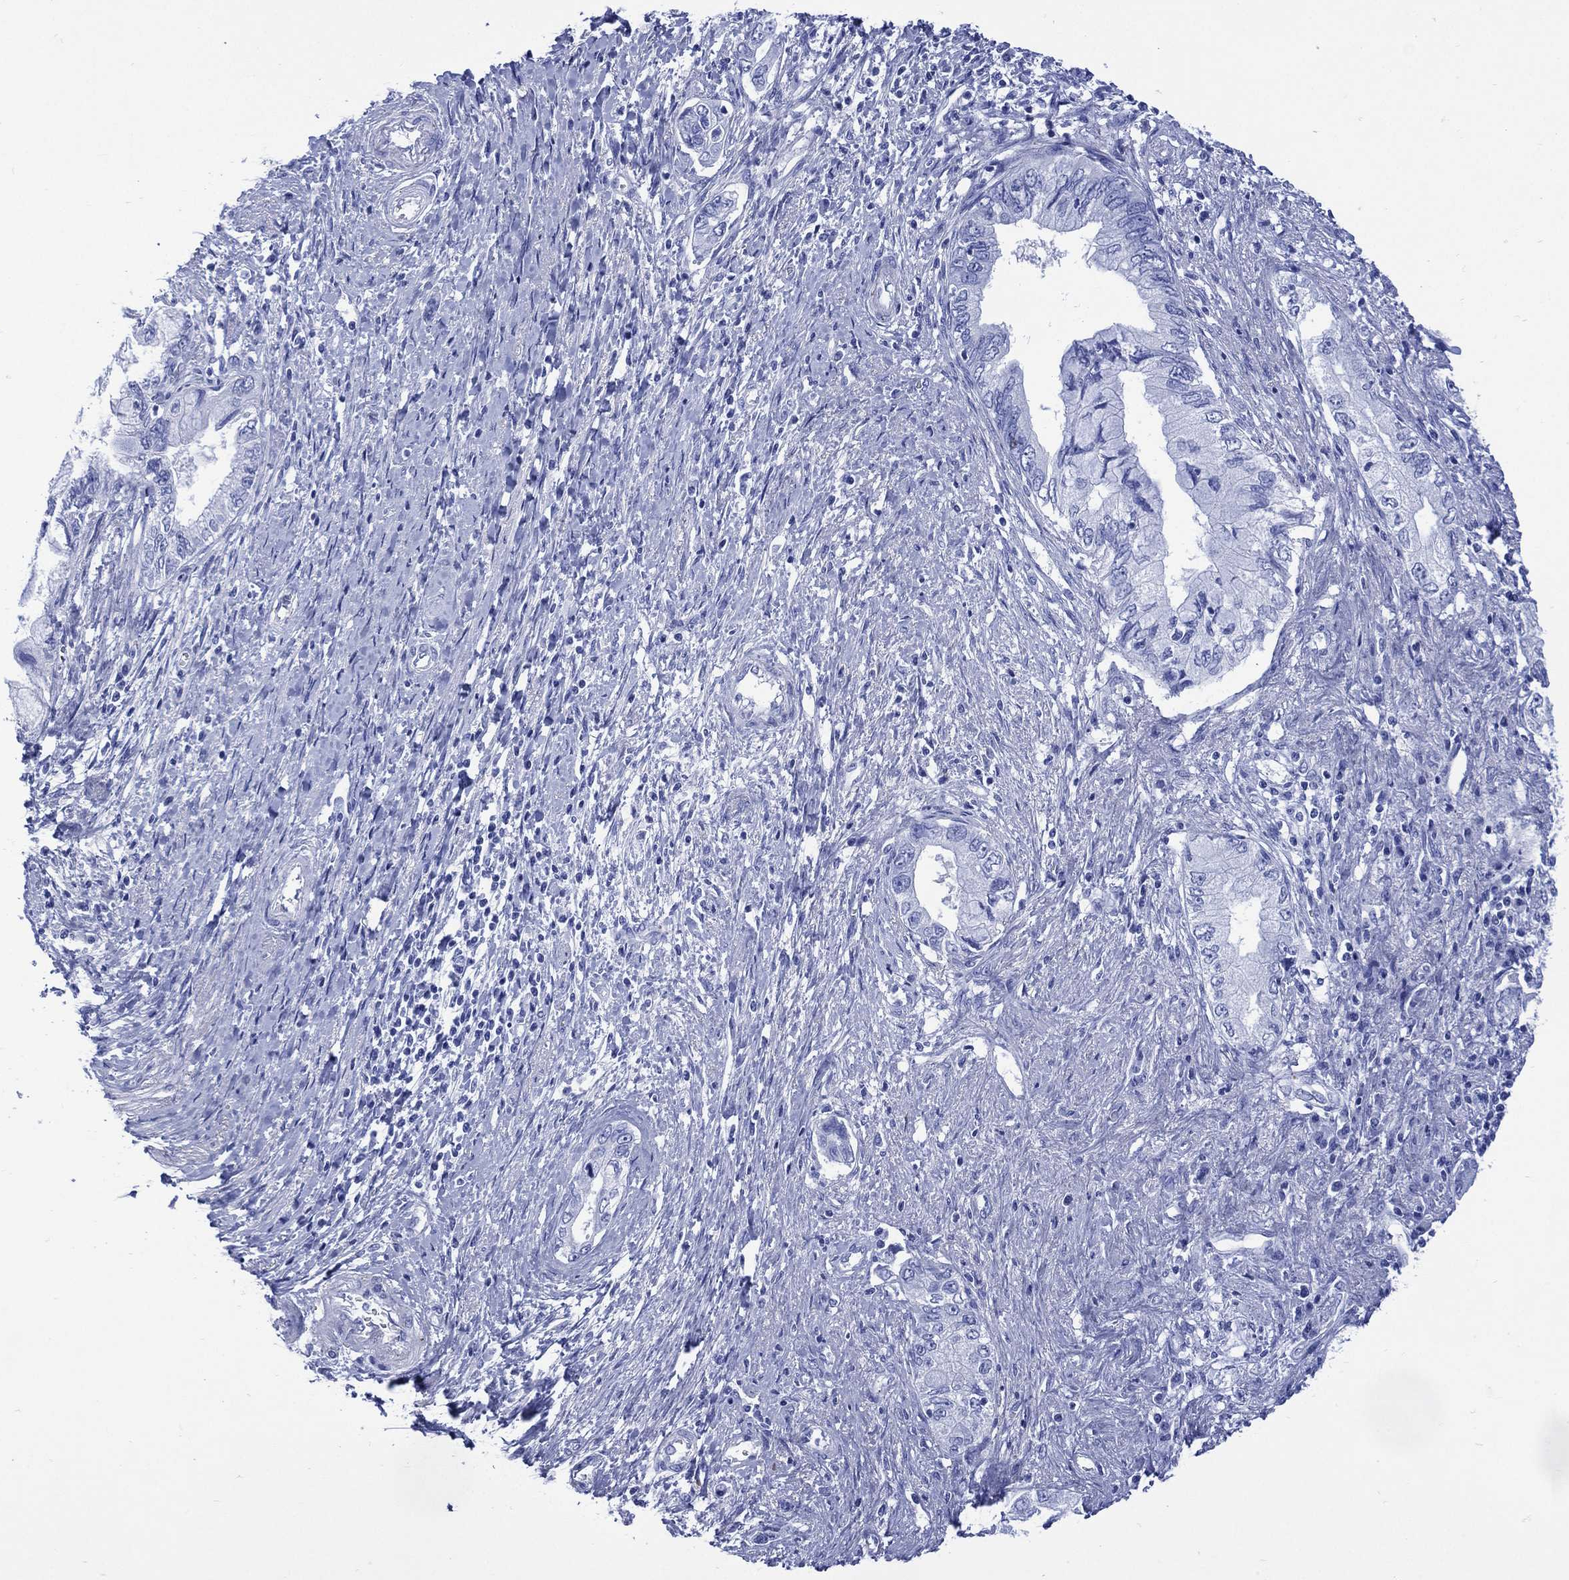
{"staining": {"intensity": "negative", "quantity": "none", "location": "none"}, "tissue": "pancreatic cancer", "cell_type": "Tumor cells", "image_type": "cancer", "snomed": [{"axis": "morphology", "description": "Adenocarcinoma, NOS"}, {"axis": "topography", "description": "Pancreas"}], "caption": "Pancreatic cancer (adenocarcinoma) stained for a protein using IHC displays no staining tumor cells.", "gene": "SHCBP1L", "patient": {"sex": "female", "age": 73}}